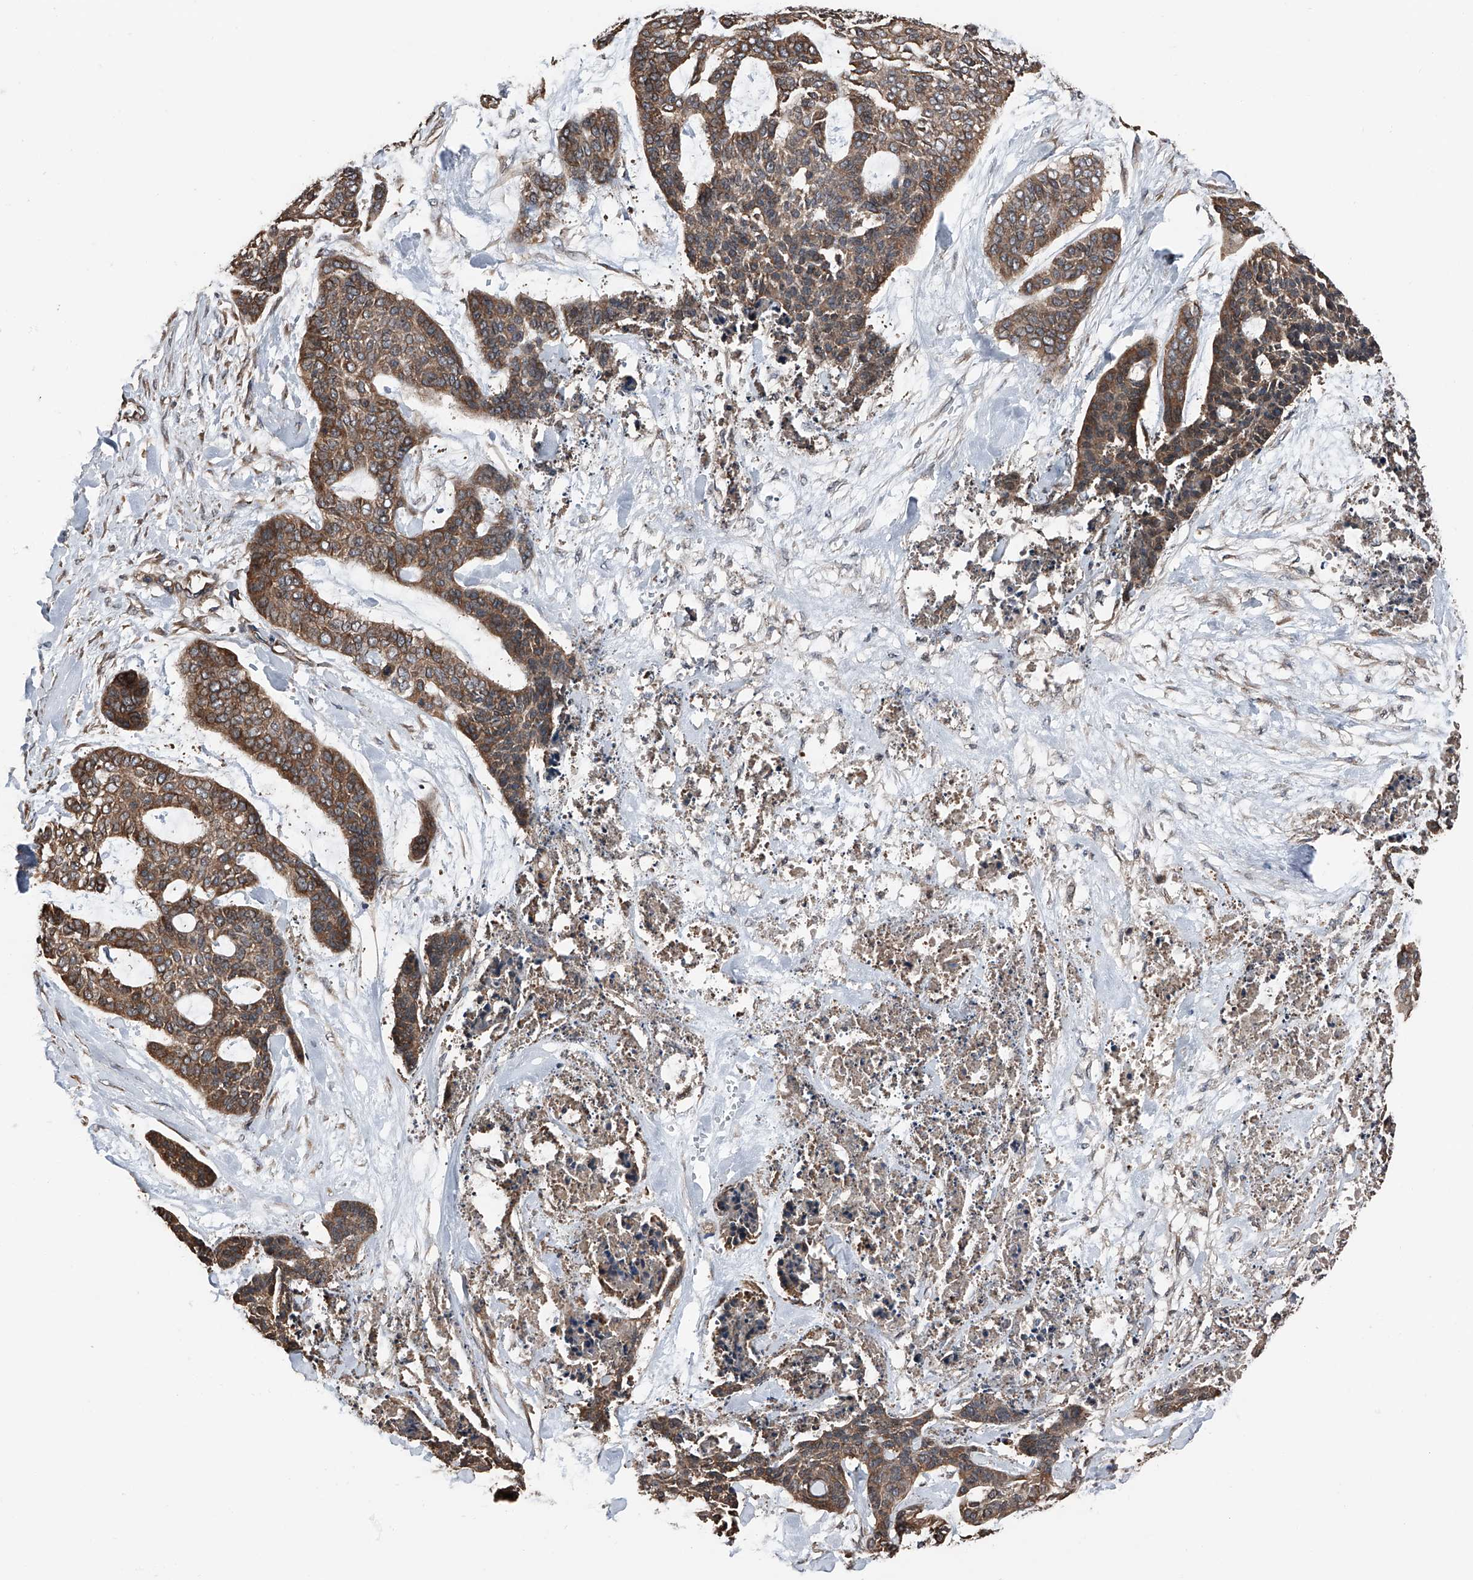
{"staining": {"intensity": "moderate", "quantity": ">75%", "location": "cytoplasmic/membranous"}, "tissue": "skin cancer", "cell_type": "Tumor cells", "image_type": "cancer", "snomed": [{"axis": "morphology", "description": "Basal cell carcinoma"}, {"axis": "topography", "description": "Skin"}], "caption": "This is an image of immunohistochemistry staining of skin basal cell carcinoma, which shows moderate expression in the cytoplasmic/membranous of tumor cells.", "gene": "KCNJ2", "patient": {"sex": "female", "age": 64}}